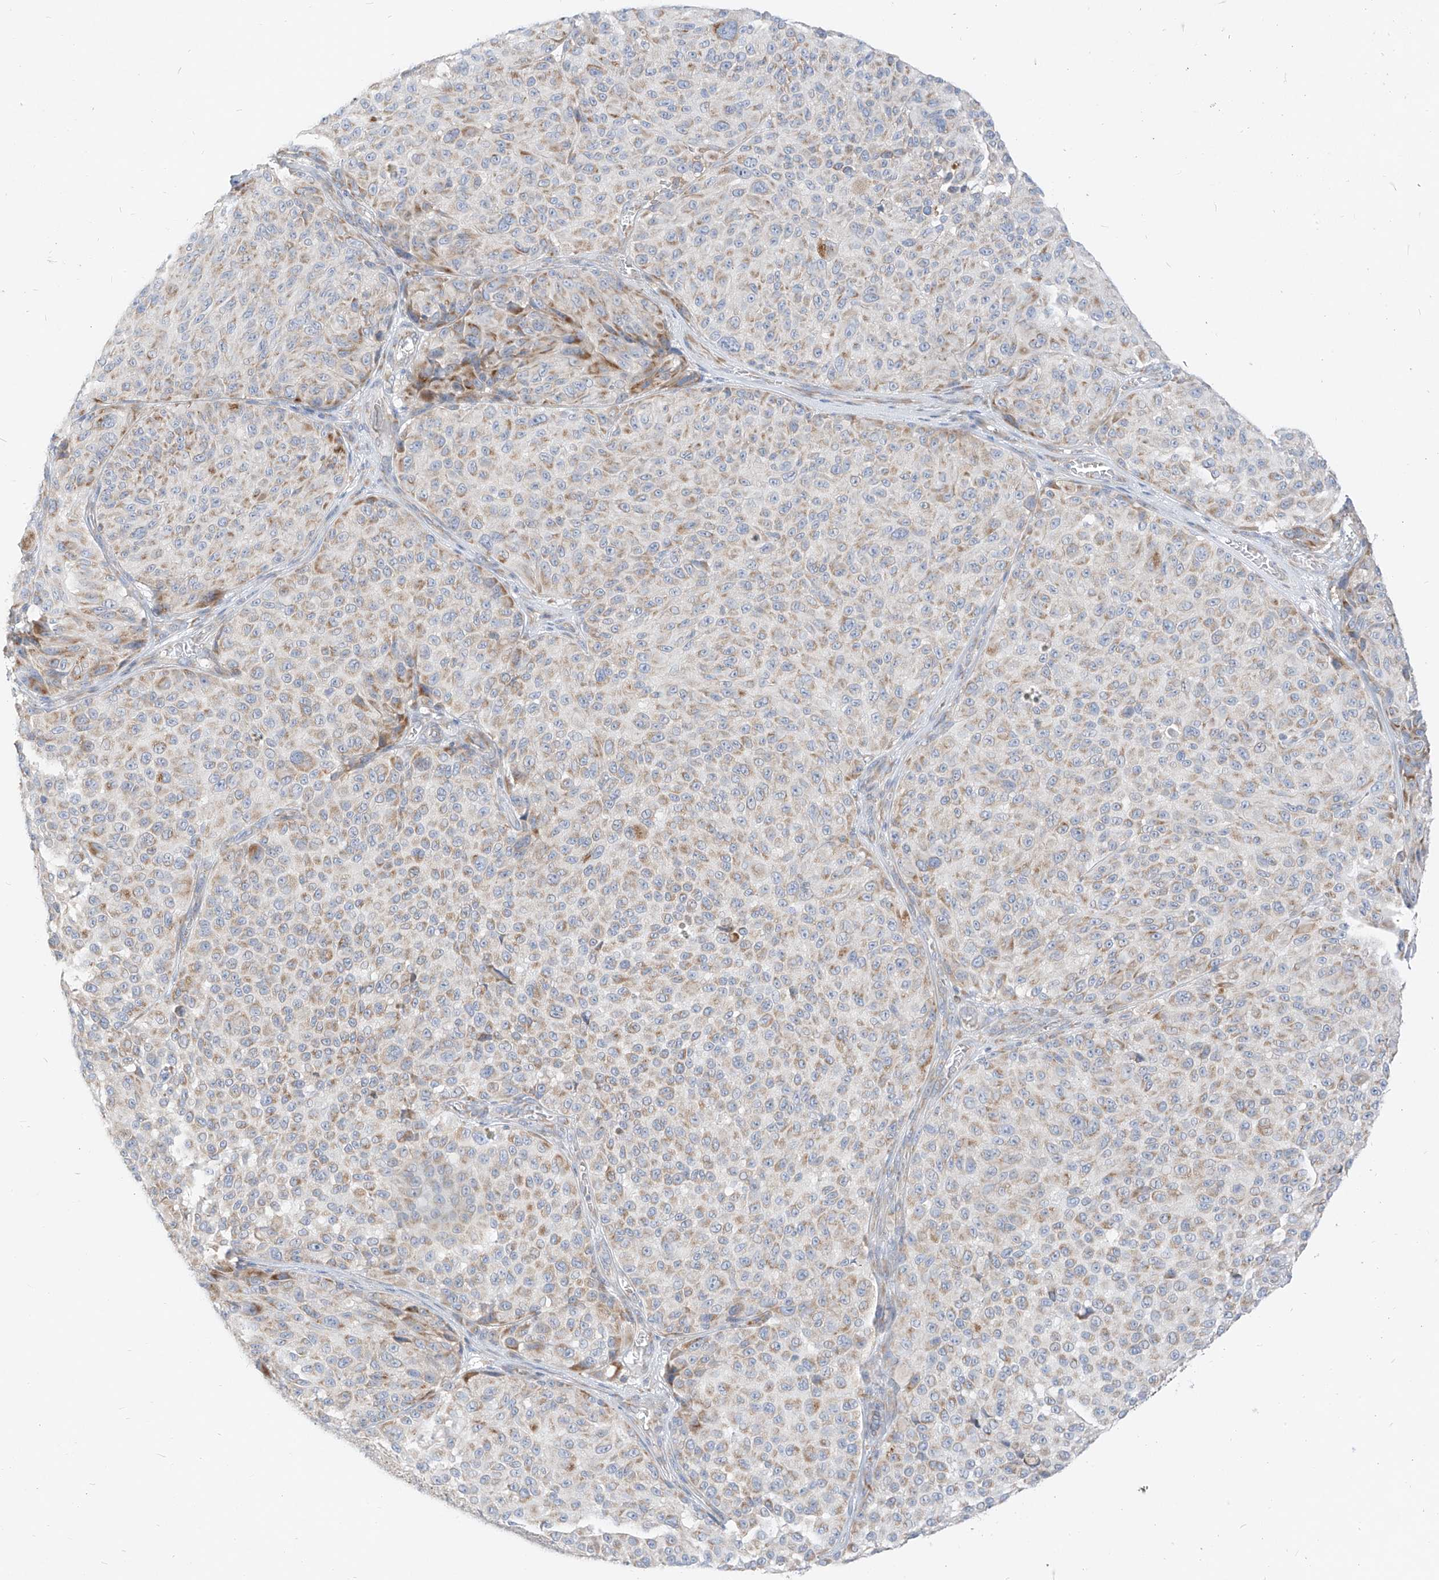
{"staining": {"intensity": "moderate", "quantity": "<25%", "location": "cytoplasmic/membranous"}, "tissue": "melanoma", "cell_type": "Tumor cells", "image_type": "cancer", "snomed": [{"axis": "morphology", "description": "Malignant melanoma, NOS"}, {"axis": "topography", "description": "Skin"}], "caption": "A brown stain highlights moderate cytoplasmic/membranous staining of a protein in human malignant melanoma tumor cells.", "gene": "STT3A", "patient": {"sex": "male", "age": 83}}